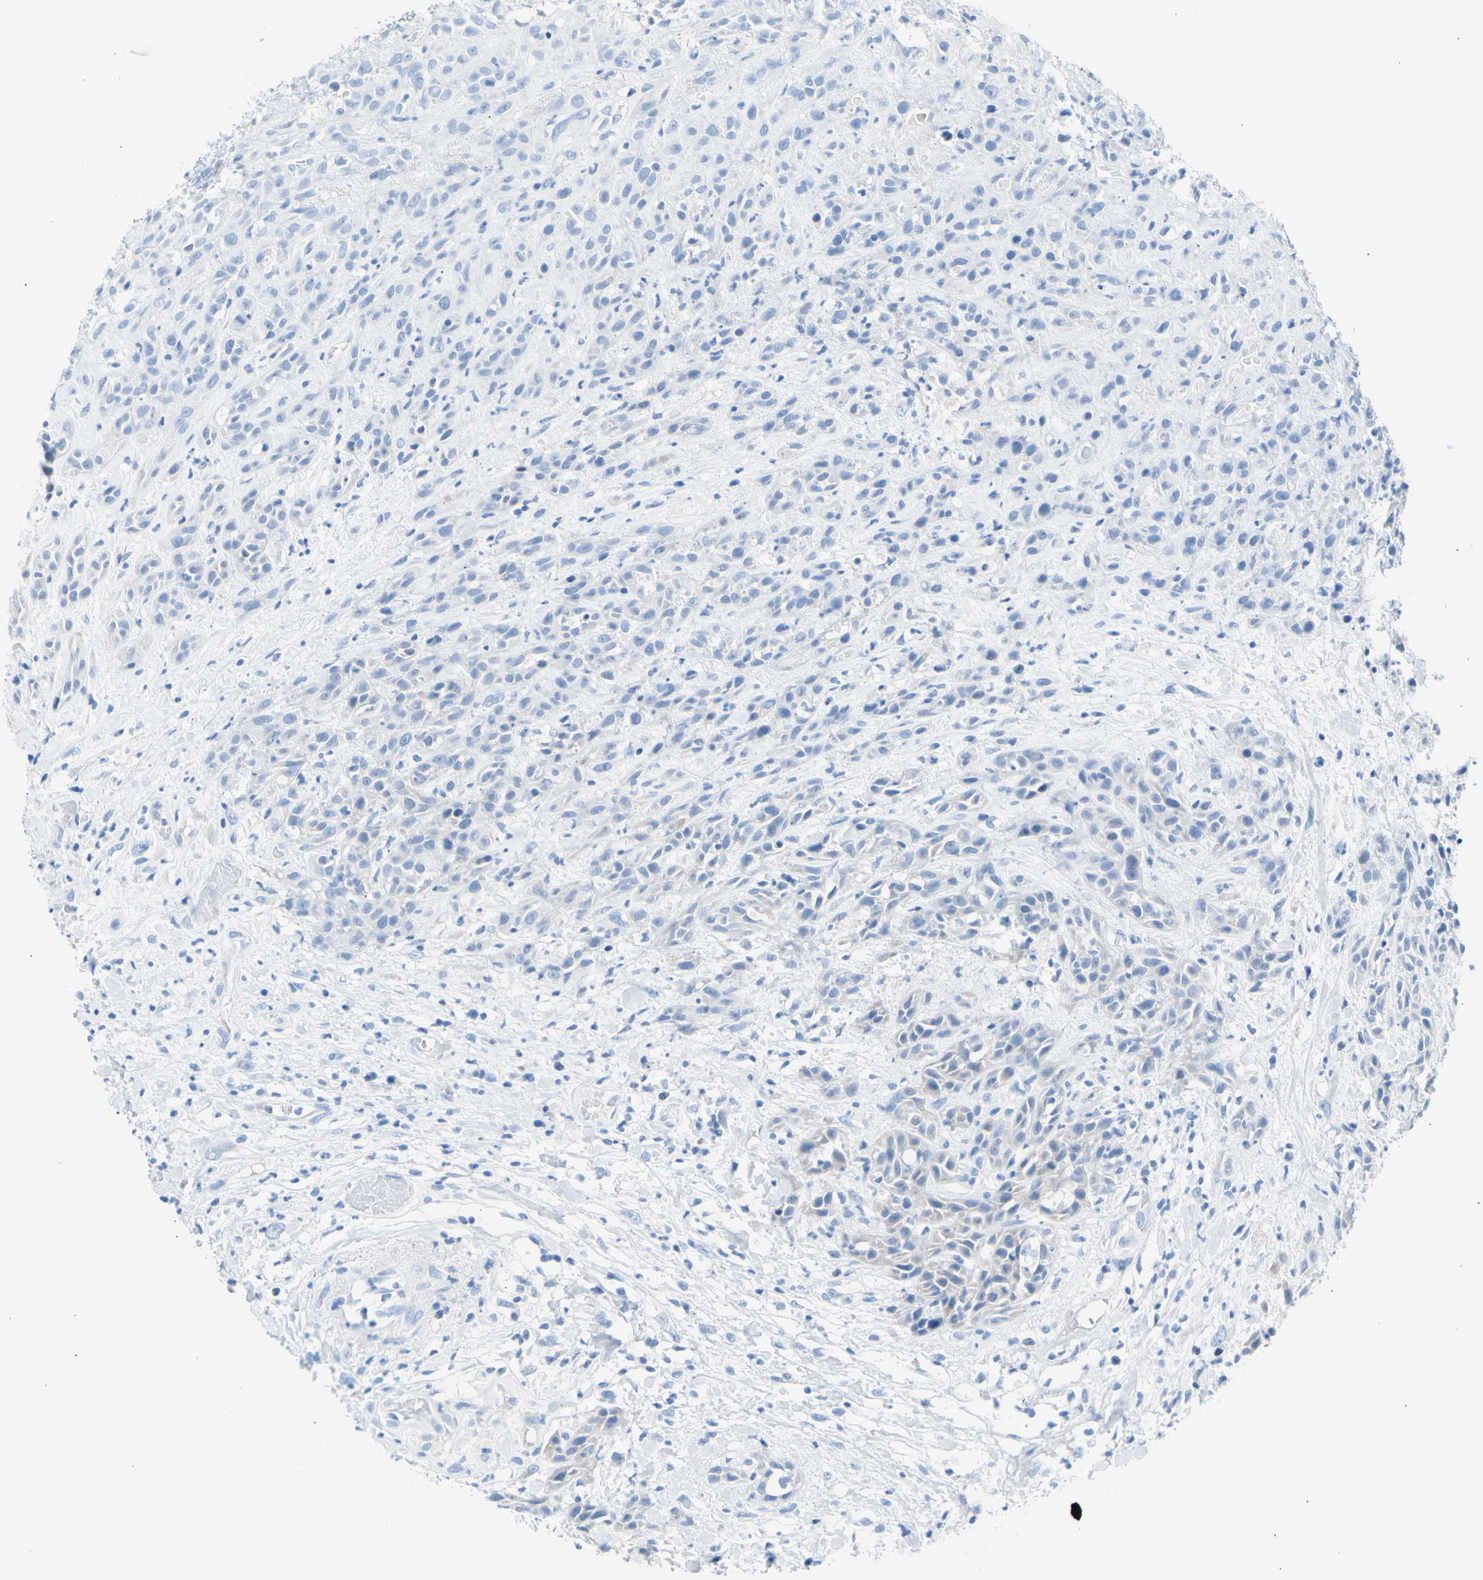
{"staining": {"intensity": "negative", "quantity": "none", "location": "none"}, "tissue": "head and neck cancer", "cell_type": "Tumor cells", "image_type": "cancer", "snomed": [{"axis": "morphology", "description": "Normal tissue, NOS"}, {"axis": "morphology", "description": "Squamous cell carcinoma, NOS"}, {"axis": "topography", "description": "Cartilage tissue"}, {"axis": "topography", "description": "Head-Neck"}], "caption": "Image shows no significant protein positivity in tumor cells of head and neck cancer (squamous cell carcinoma).", "gene": "CEL", "patient": {"sex": "male", "age": 62}}